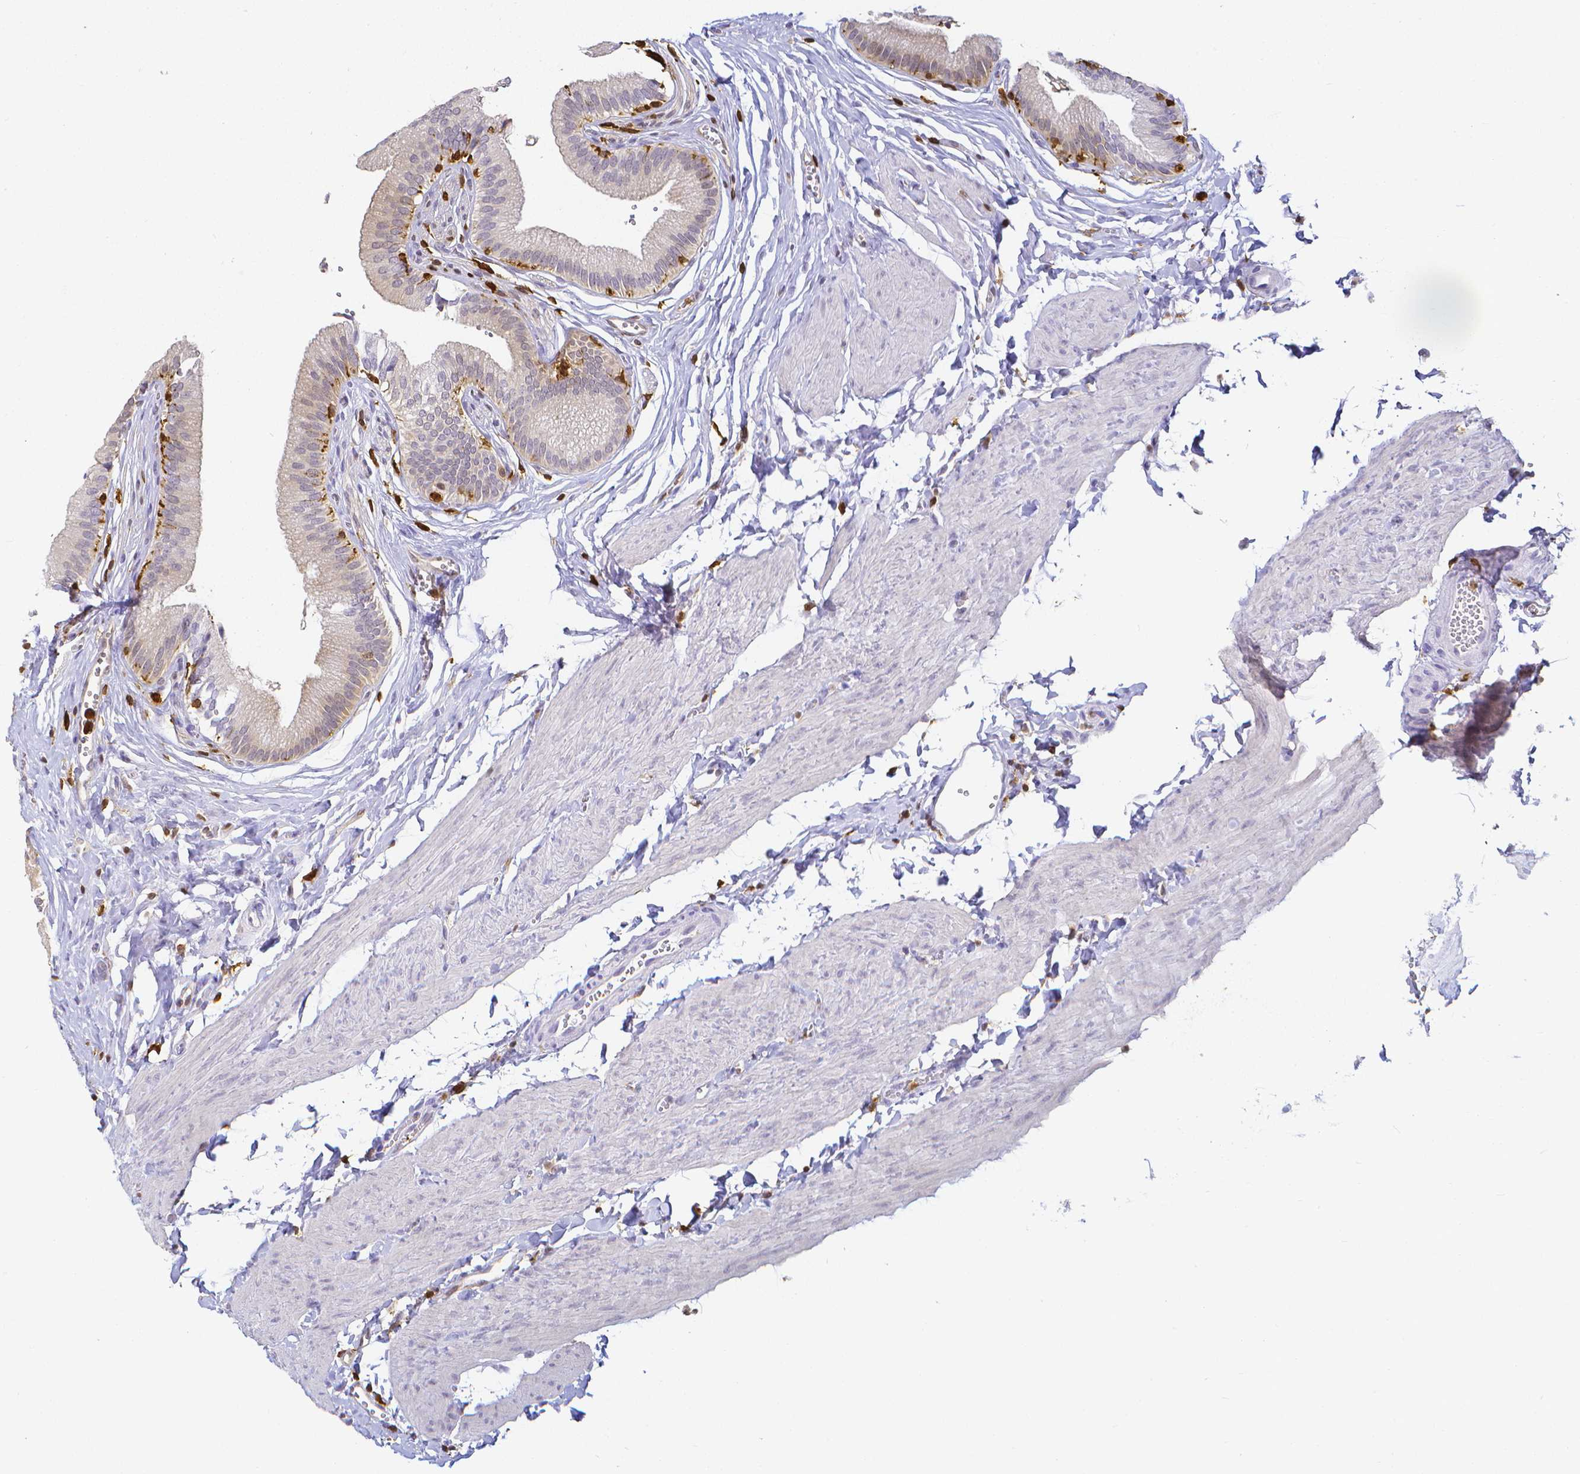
{"staining": {"intensity": "weak", "quantity": "<25%", "location": "cytoplasmic/membranous"}, "tissue": "gallbladder", "cell_type": "Glandular cells", "image_type": "normal", "snomed": [{"axis": "morphology", "description": "Normal tissue, NOS"}, {"axis": "topography", "description": "Gallbladder"}, {"axis": "topography", "description": "Peripheral nerve tissue"}], "caption": "Immunohistochemistry photomicrograph of unremarkable human gallbladder stained for a protein (brown), which shows no staining in glandular cells. (Brightfield microscopy of DAB IHC at high magnification).", "gene": "COTL1", "patient": {"sex": "male", "age": 17}}